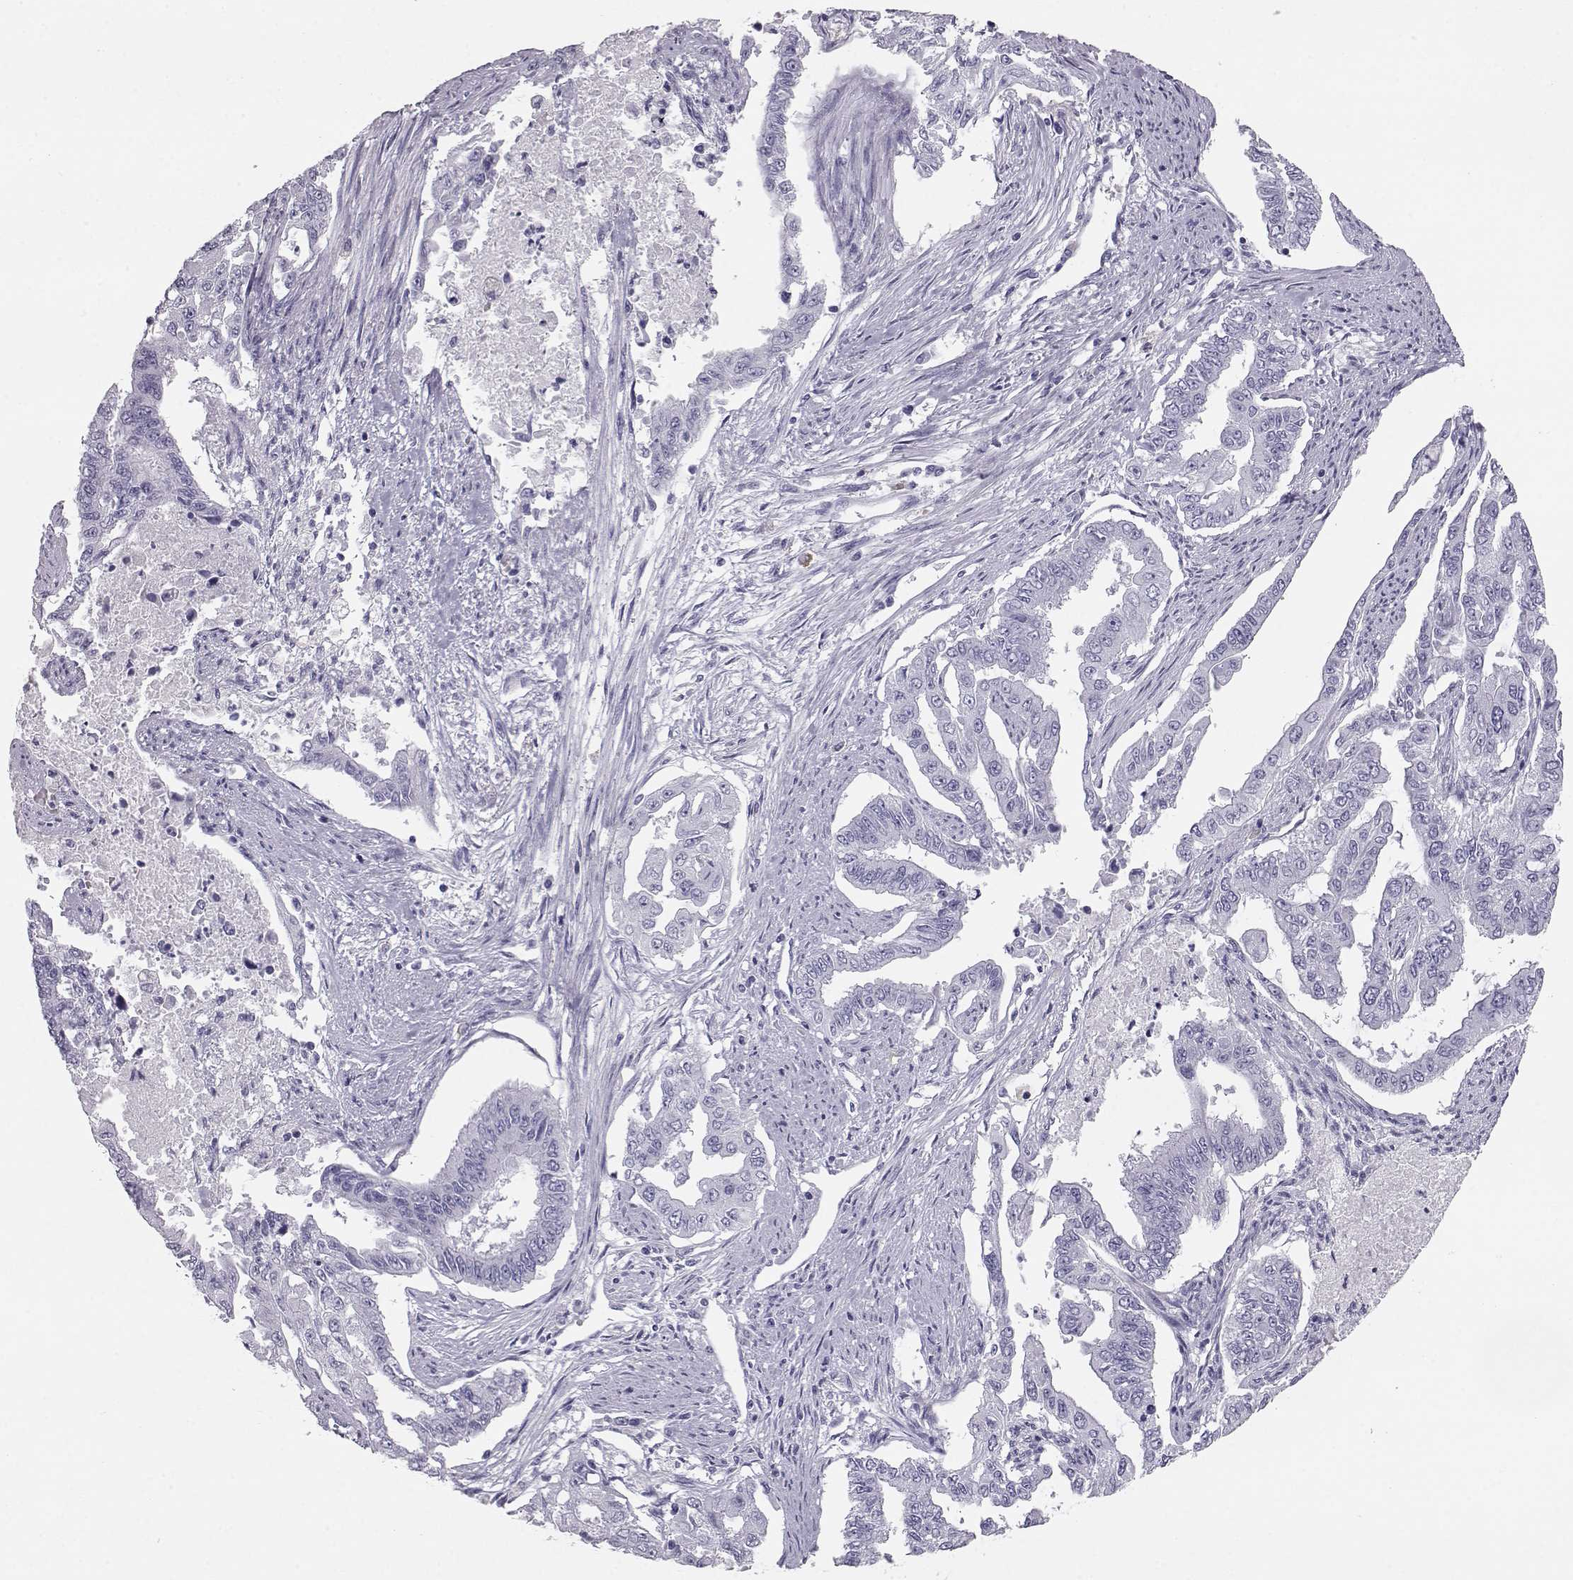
{"staining": {"intensity": "negative", "quantity": "none", "location": "none"}, "tissue": "endometrial cancer", "cell_type": "Tumor cells", "image_type": "cancer", "snomed": [{"axis": "morphology", "description": "Adenocarcinoma, NOS"}, {"axis": "topography", "description": "Uterus"}], "caption": "Photomicrograph shows no protein expression in tumor cells of endometrial cancer (adenocarcinoma) tissue.", "gene": "ITLN2", "patient": {"sex": "female", "age": 59}}